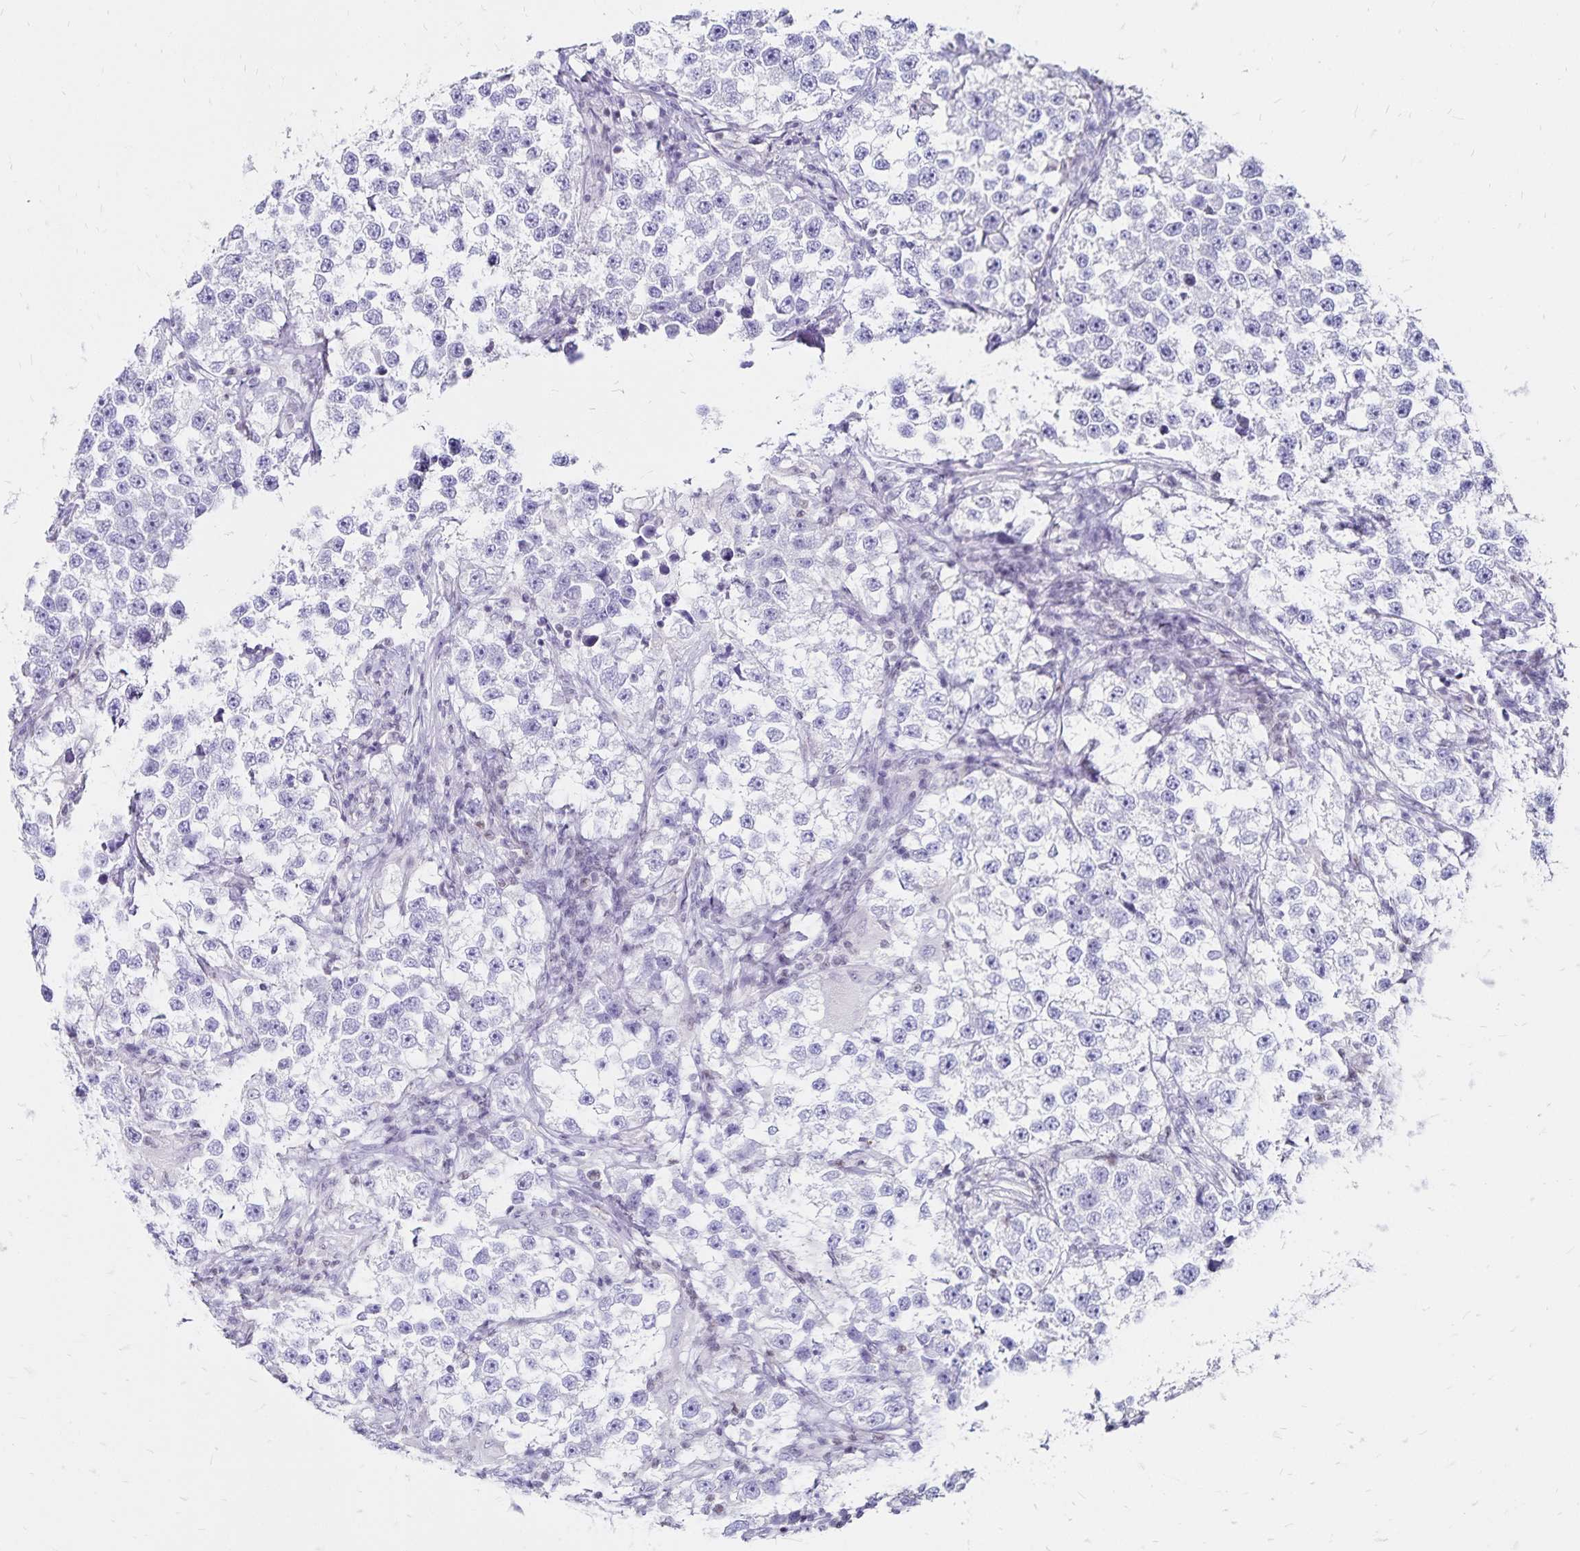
{"staining": {"intensity": "negative", "quantity": "none", "location": "none"}, "tissue": "testis cancer", "cell_type": "Tumor cells", "image_type": "cancer", "snomed": [{"axis": "morphology", "description": "Seminoma, NOS"}, {"axis": "topography", "description": "Testis"}], "caption": "The IHC image has no significant staining in tumor cells of testis cancer tissue.", "gene": "IKZF1", "patient": {"sex": "male", "age": 46}}